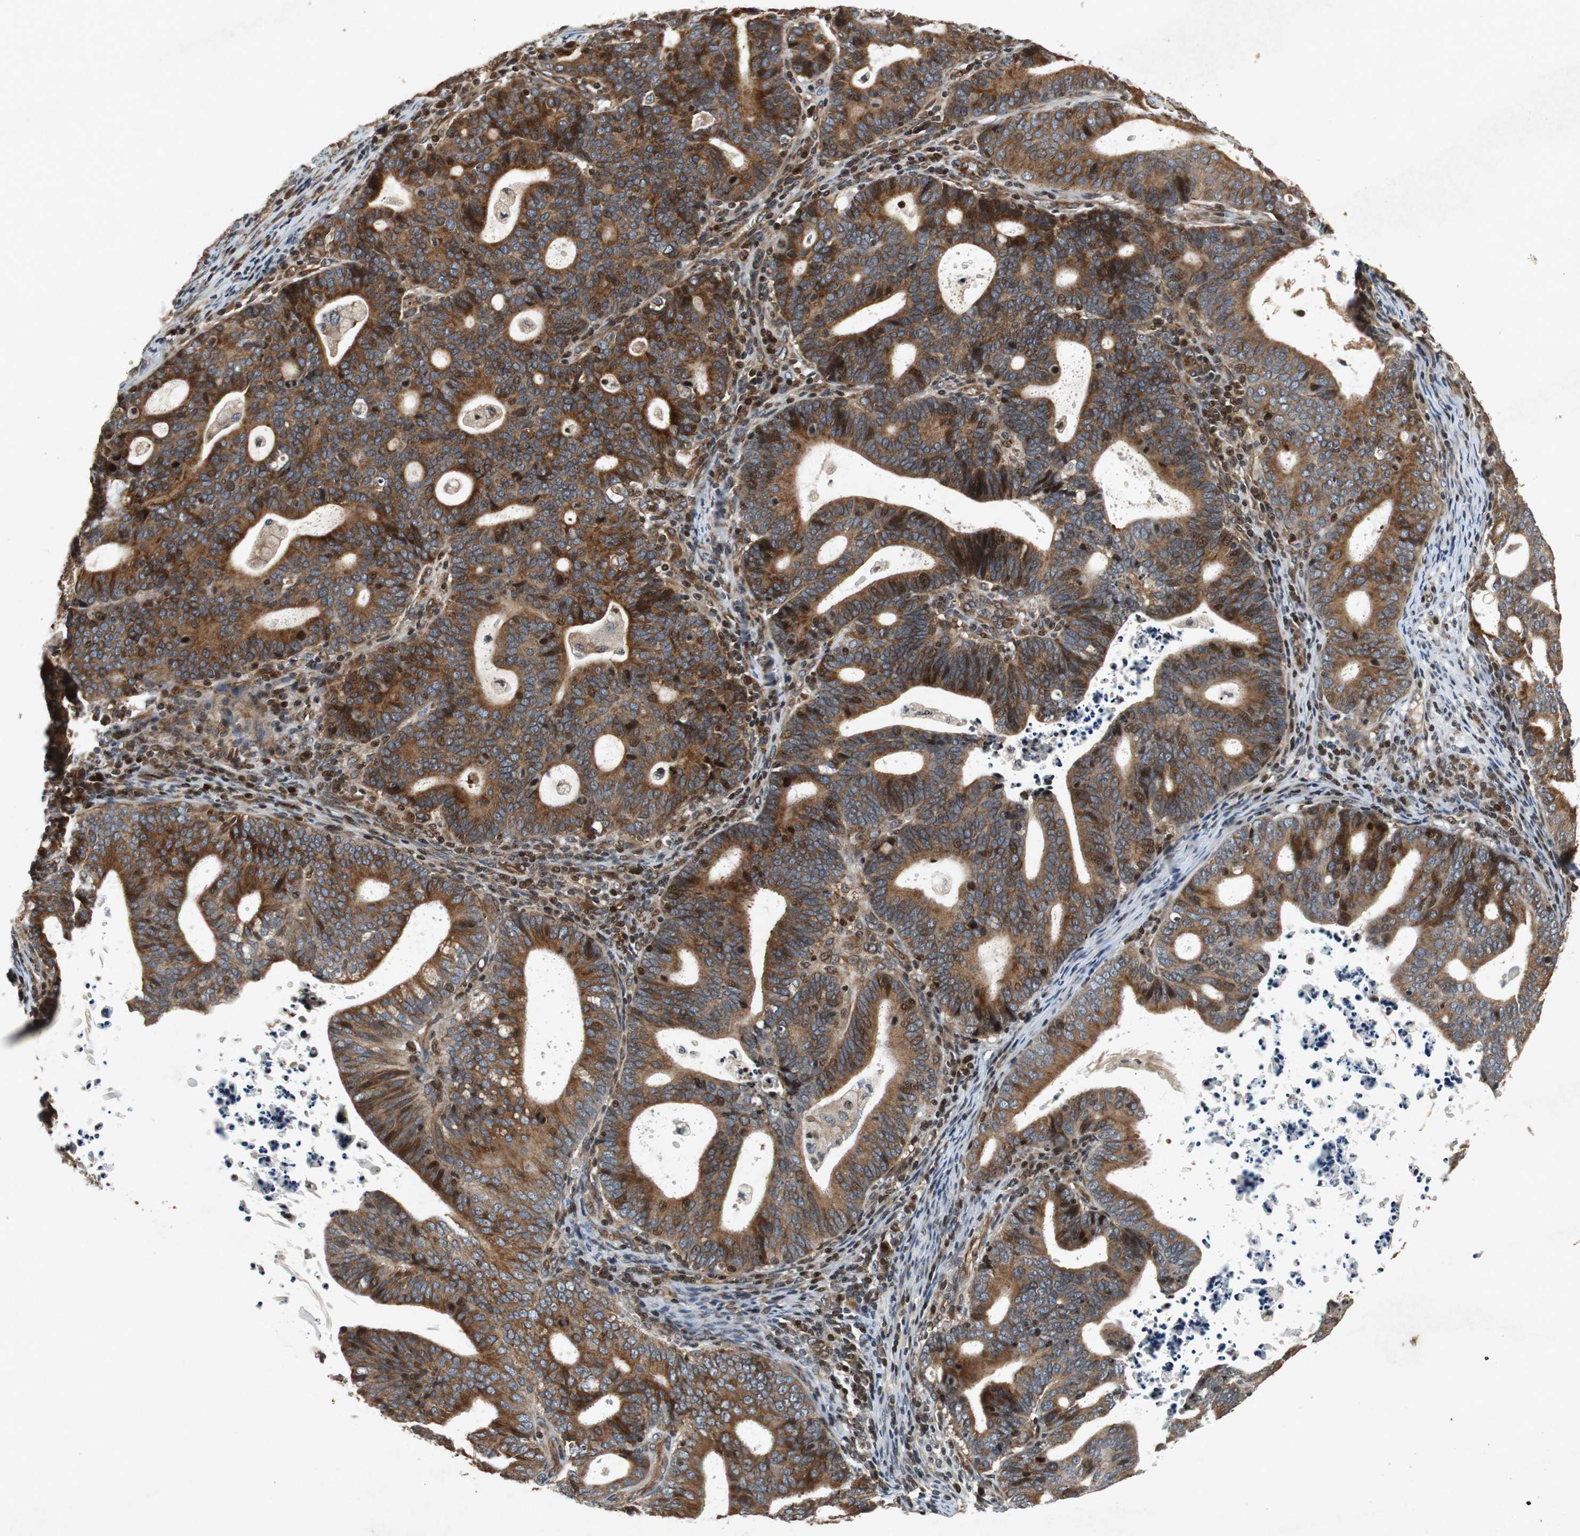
{"staining": {"intensity": "strong", "quantity": ">75%", "location": "cytoplasmic/membranous"}, "tissue": "endometrial cancer", "cell_type": "Tumor cells", "image_type": "cancer", "snomed": [{"axis": "morphology", "description": "Adenocarcinoma, NOS"}, {"axis": "topography", "description": "Uterus"}], "caption": "Human adenocarcinoma (endometrial) stained with a brown dye exhibits strong cytoplasmic/membranous positive staining in about >75% of tumor cells.", "gene": "TUBA4A", "patient": {"sex": "female", "age": 83}}